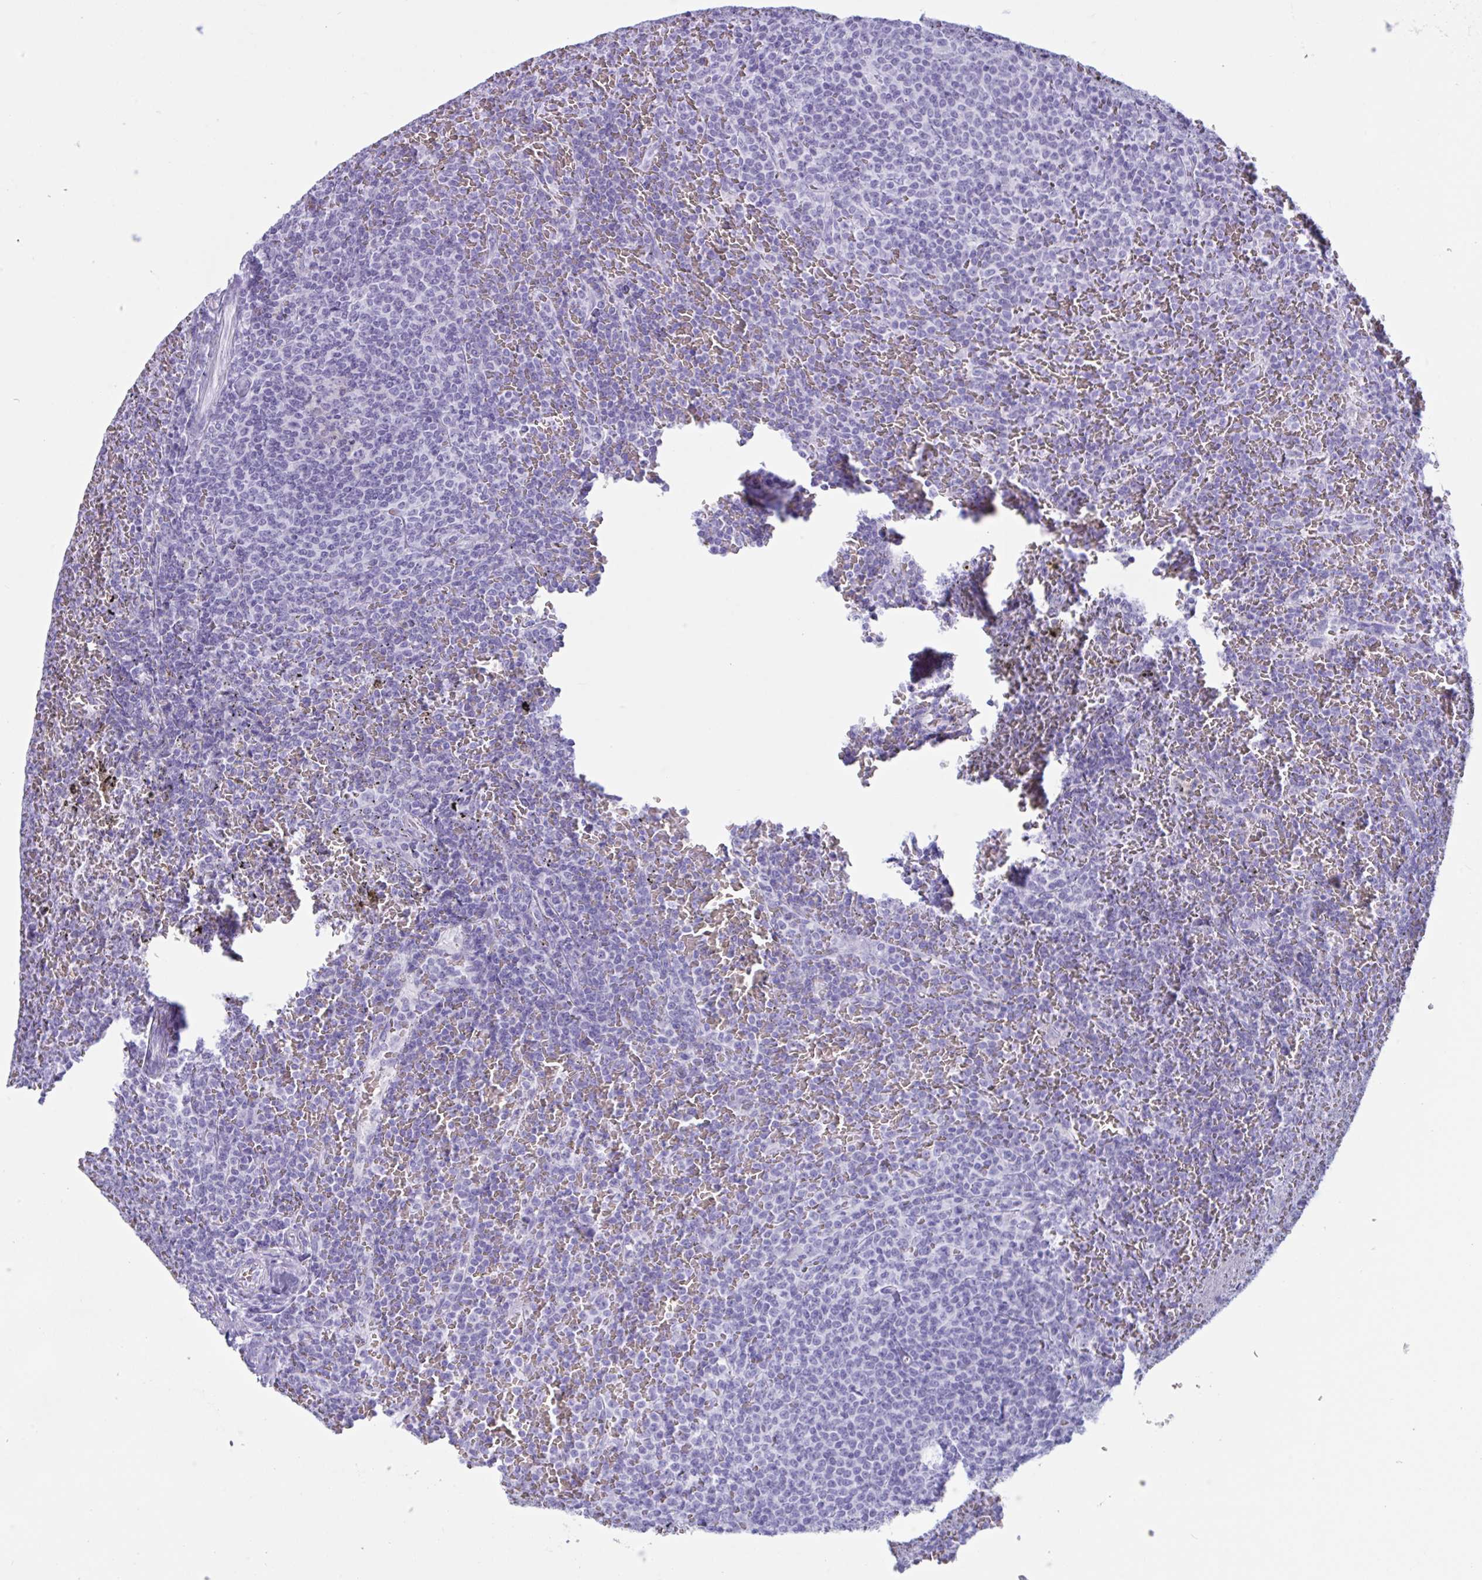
{"staining": {"intensity": "negative", "quantity": "none", "location": "none"}, "tissue": "lymphoma", "cell_type": "Tumor cells", "image_type": "cancer", "snomed": [{"axis": "morphology", "description": "Malignant lymphoma, non-Hodgkin's type, Low grade"}, {"axis": "topography", "description": "Spleen"}], "caption": "This is an immunohistochemistry (IHC) photomicrograph of human low-grade malignant lymphoma, non-Hodgkin's type. There is no positivity in tumor cells.", "gene": "SLC2A1", "patient": {"sex": "female", "age": 77}}